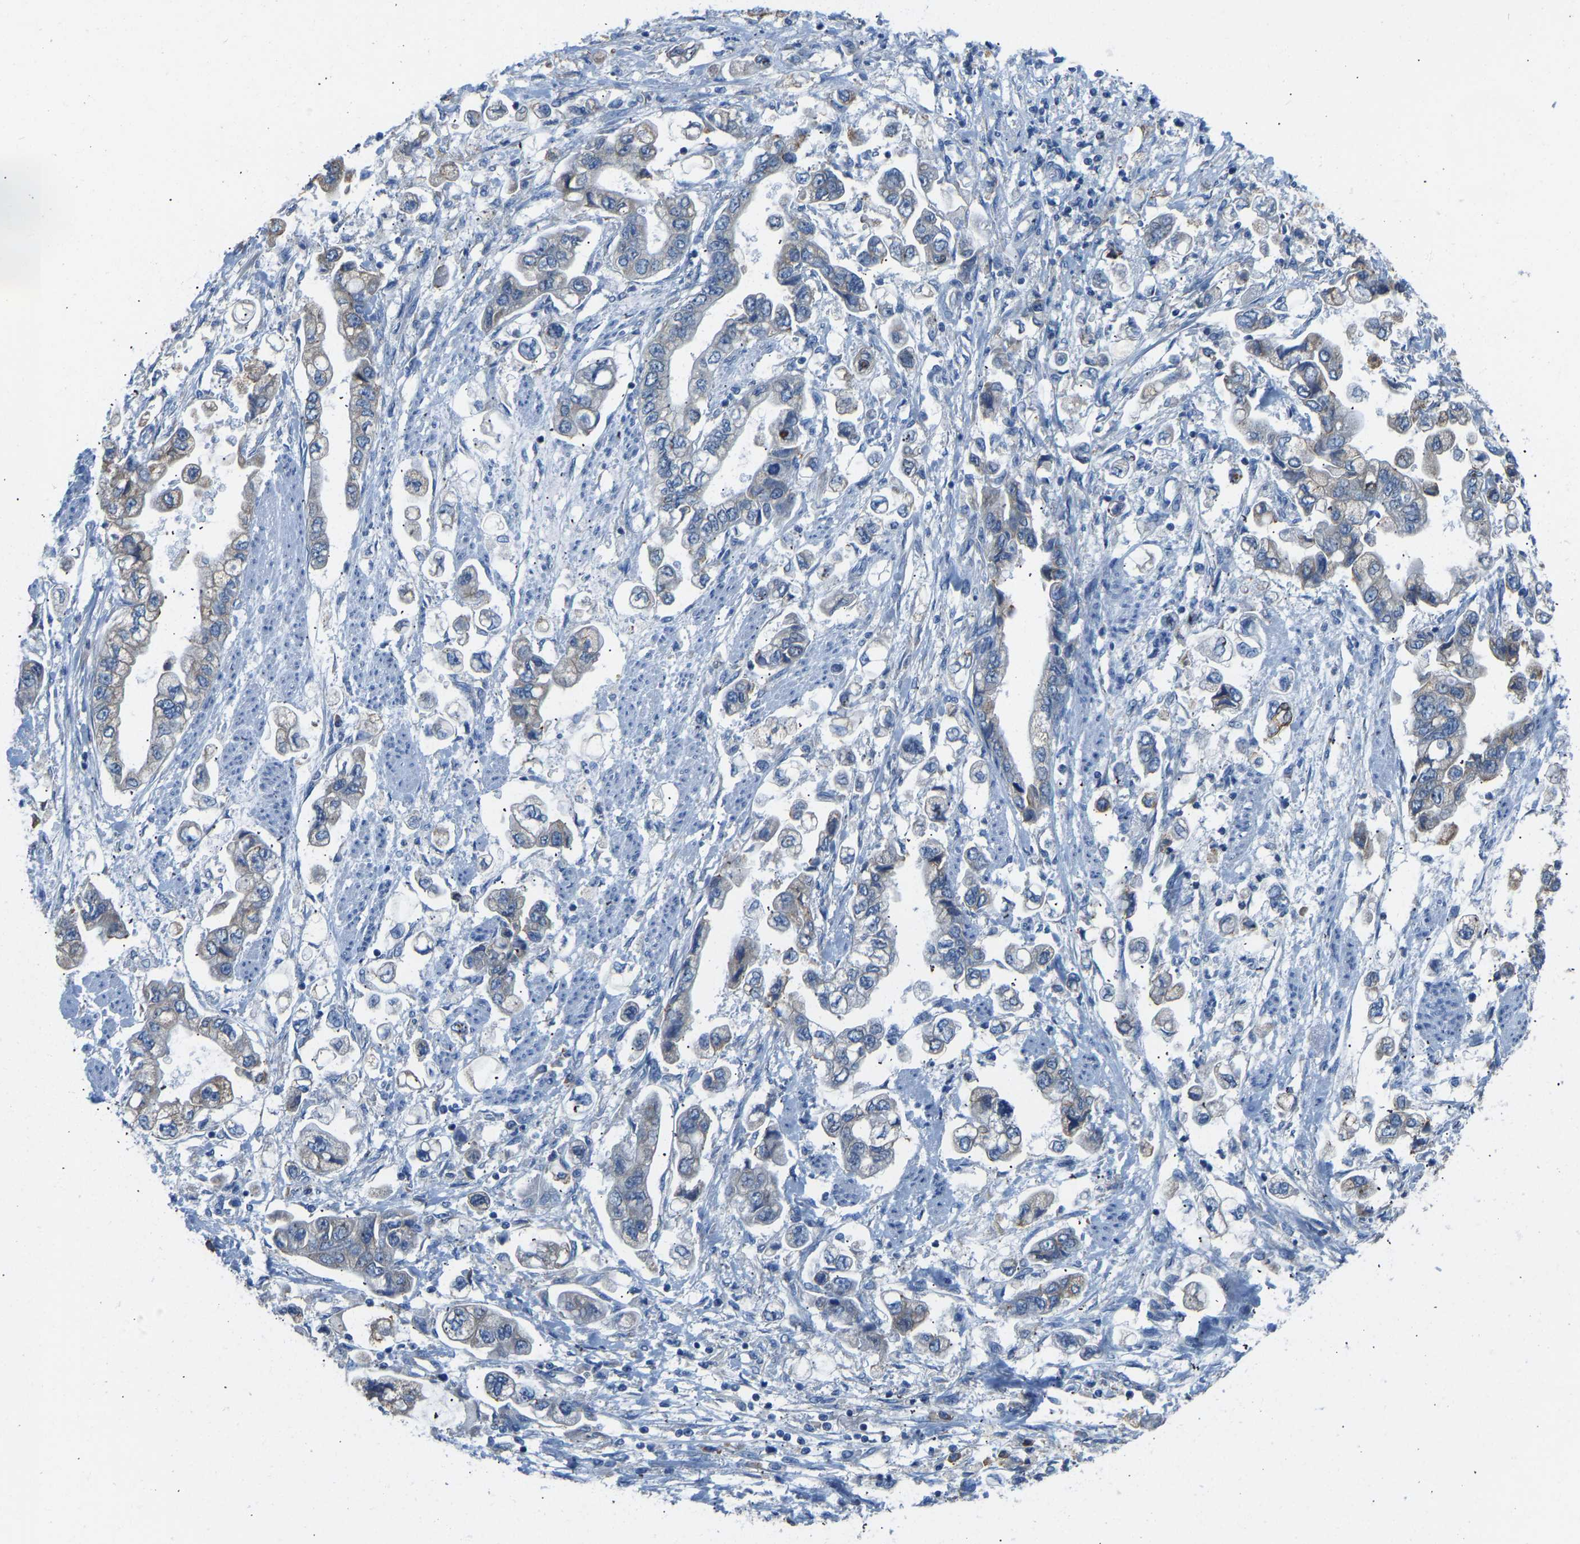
{"staining": {"intensity": "weak", "quantity": "<25%", "location": "cytoplasmic/membranous"}, "tissue": "stomach cancer", "cell_type": "Tumor cells", "image_type": "cancer", "snomed": [{"axis": "morphology", "description": "Normal tissue, NOS"}, {"axis": "morphology", "description": "Adenocarcinoma, NOS"}, {"axis": "topography", "description": "Stomach"}], "caption": "The IHC image has no significant staining in tumor cells of stomach cancer tissue.", "gene": "VRK1", "patient": {"sex": "male", "age": 62}}